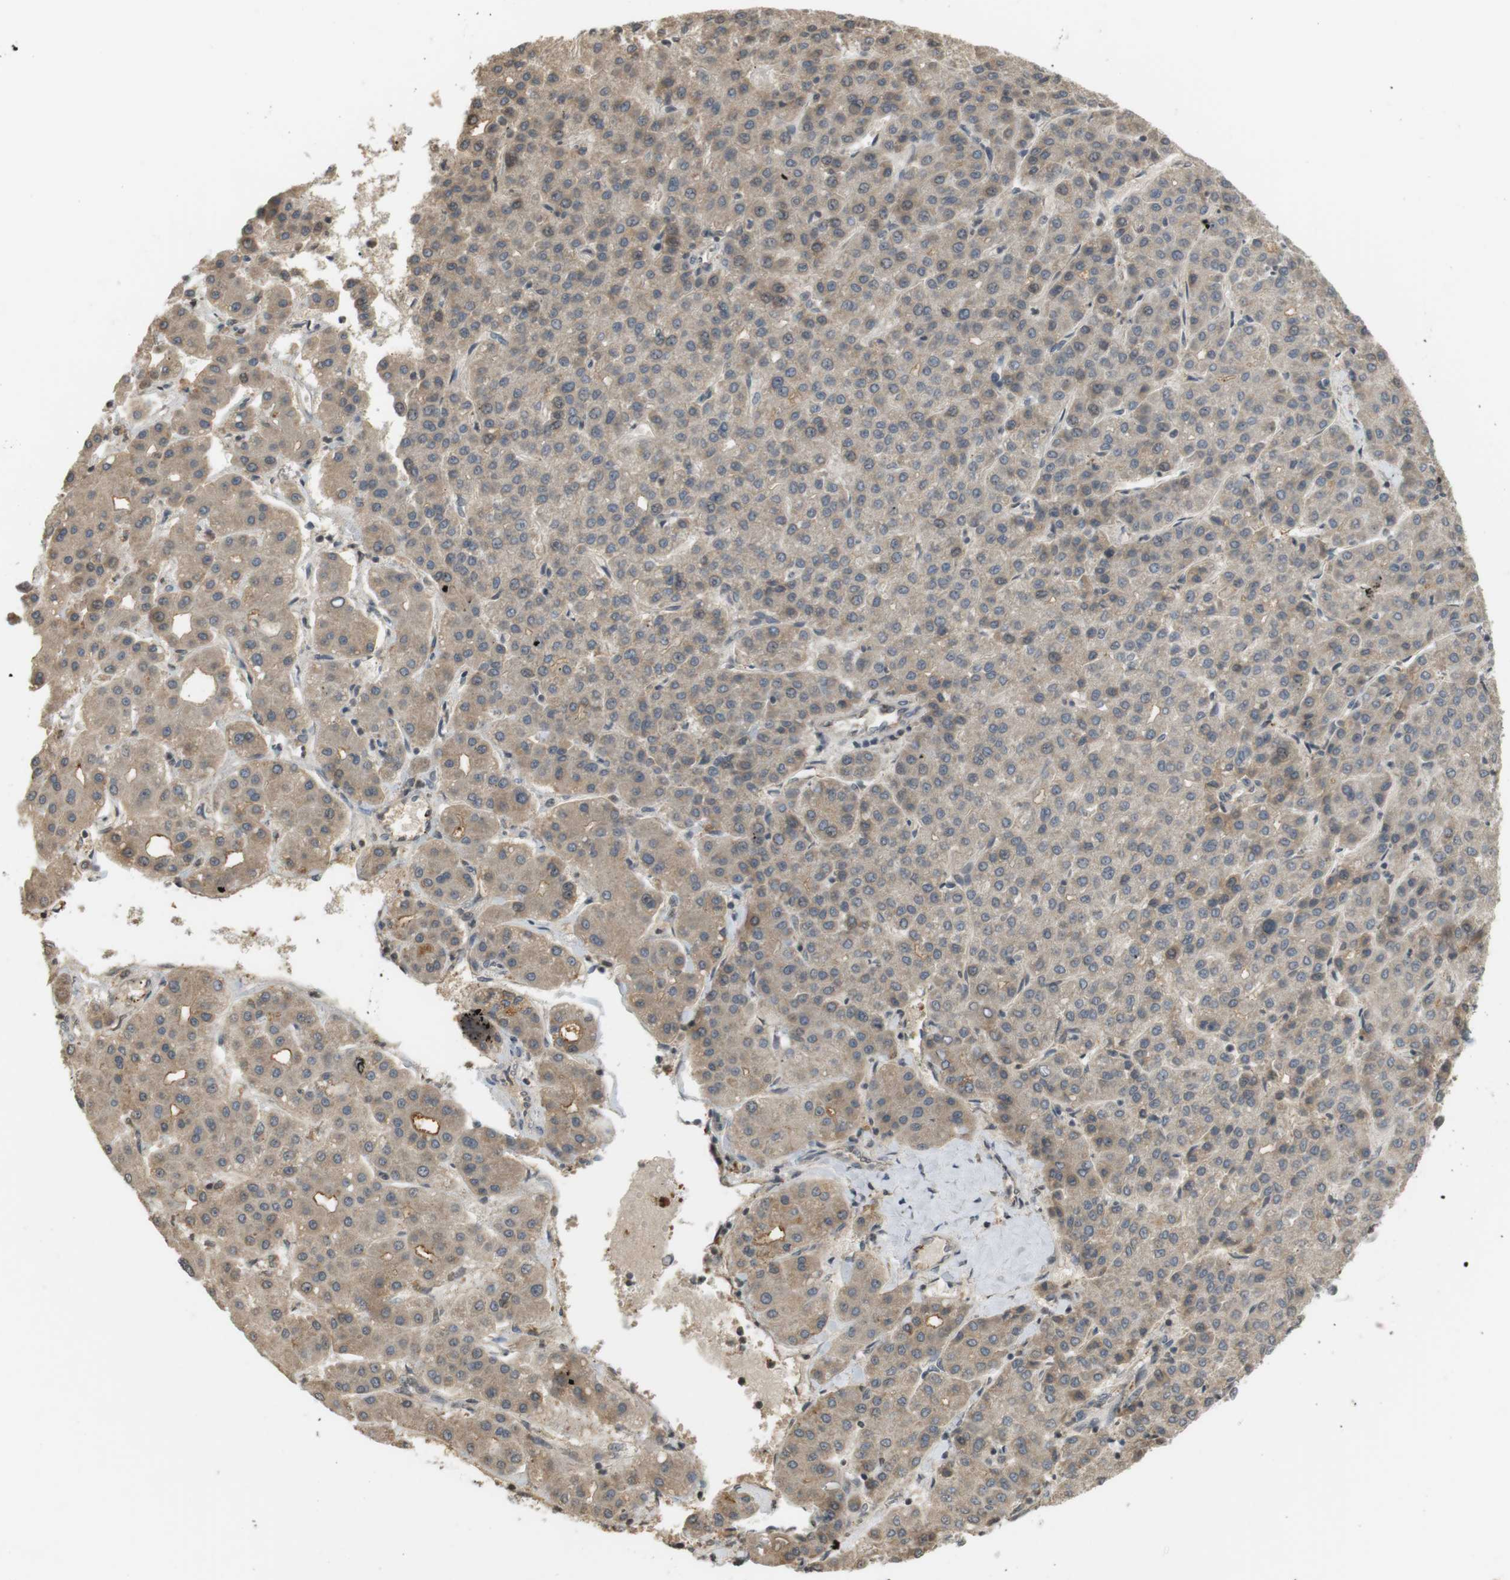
{"staining": {"intensity": "weak", "quantity": ">75%", "location": "cytoplasmic/membranous"}, "tissue": "liver cancer", "cell_type": "Tumor cells", "image_type": "cancer", "snomed": [{"axis": "morphology", "description": "Carcinoma, Hepatocellular, NOS"}, {"axis": "topography", "description": "Liver"}], "caption": "DAB immunohistochemical staining of human hepatocellular carcinoma (liver) reveals weak cytoplasmic/membranous protein positivity in about >75% of tumor cells.", "gene": "SRR", "patient": {"sex": "male", "age": 65}}